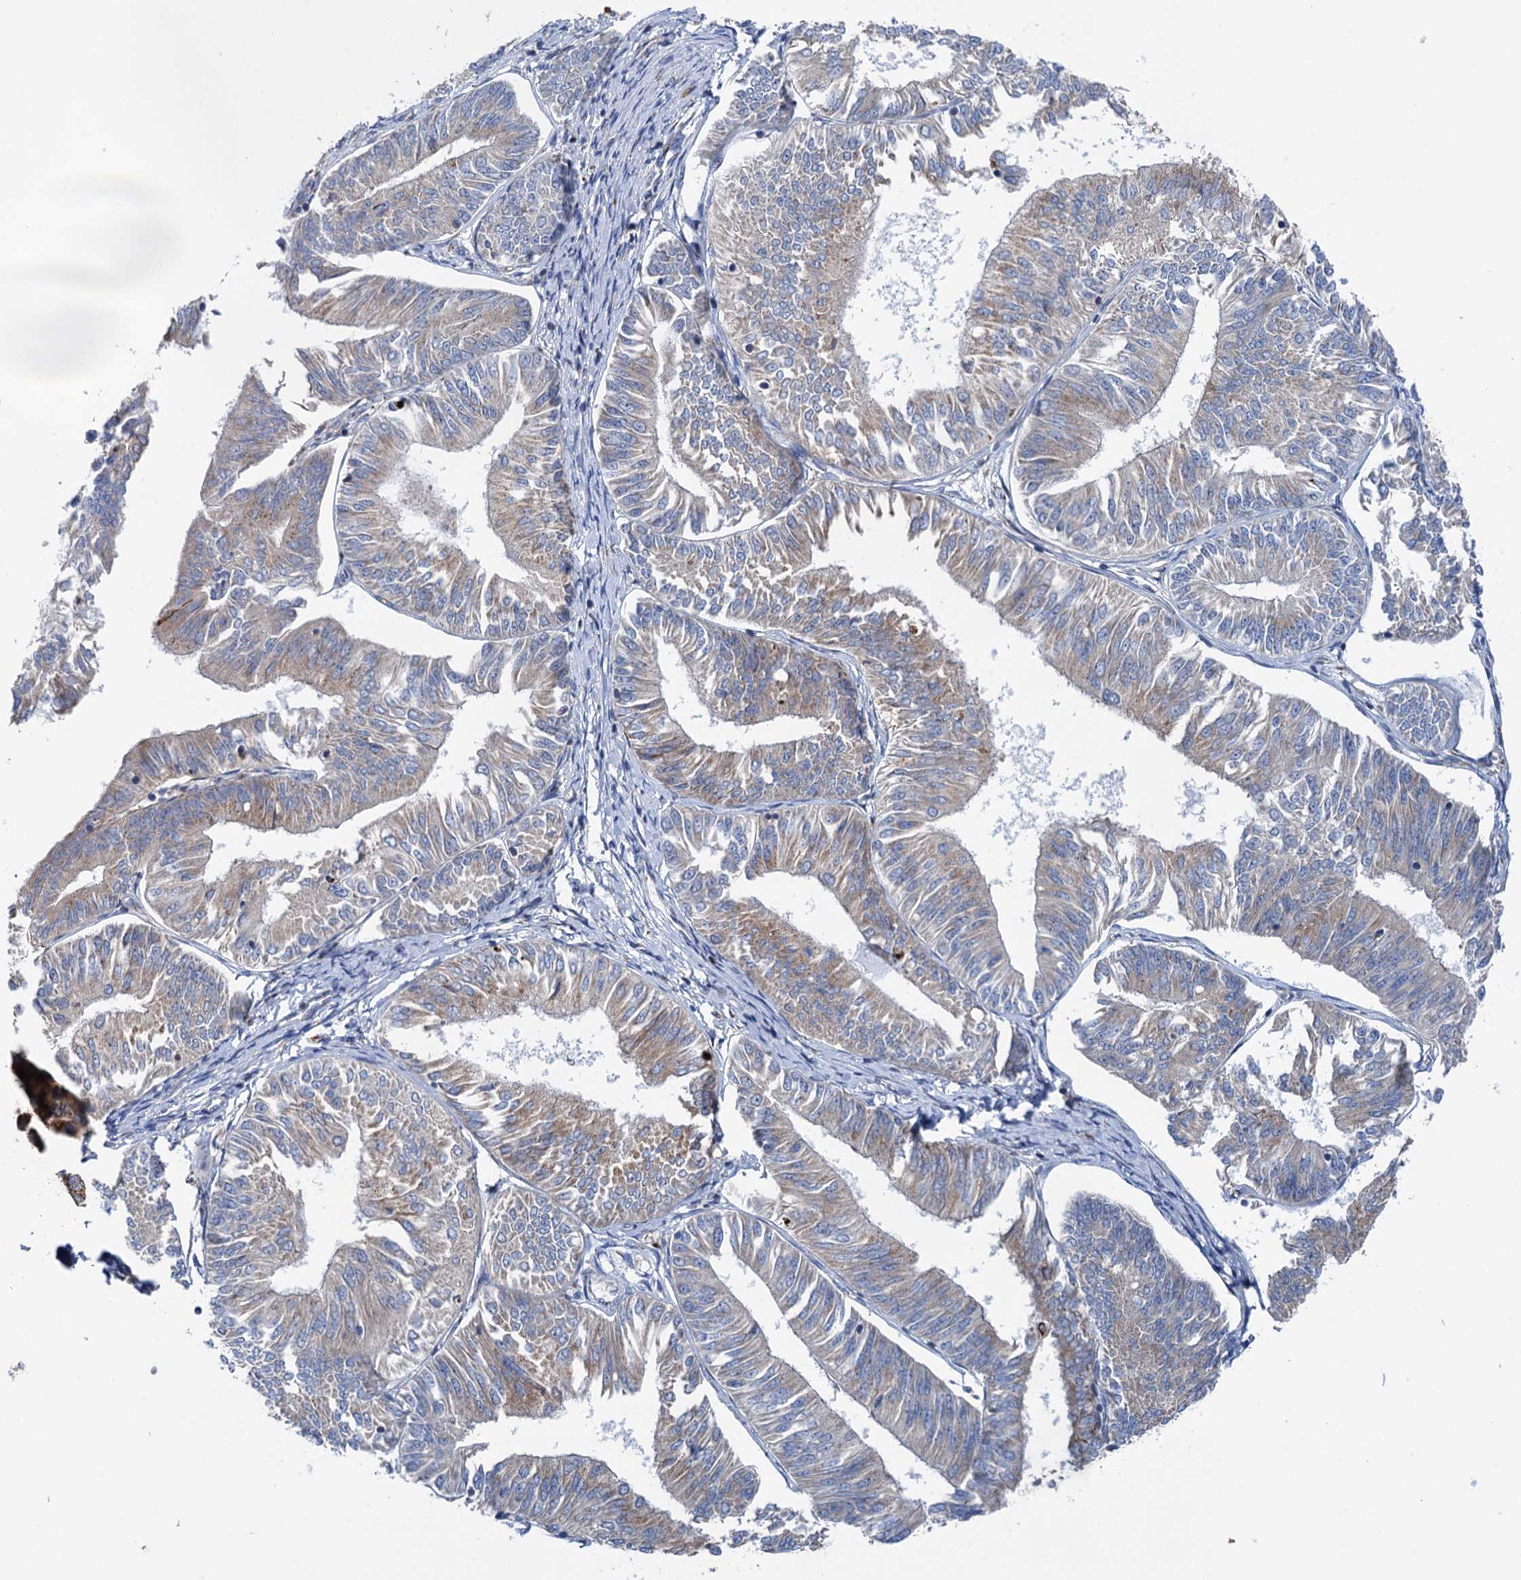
{"staining": {"intensity": "weak", "quantity": "25%-75%", "location": "cytoplasmic/membranous"}, "tissue": "endometrial cancer", "cell_type": "Tumor cells", "image_type": "cancer", "snomed": [{"axis": "morphology", "description": "Adenocarcinoma, NOS"}, {"axis": "topography", "description": "Endometrium"}], "caption": "High-power microscopy captured an IHC image of endometrial adenocarcinoma, revealing weak cytoplasmic/membranous staining in approximately 25%-75% of tumor cells.", "gene": "EIPR1", "patient": {"sex": "female", "age": 58}}